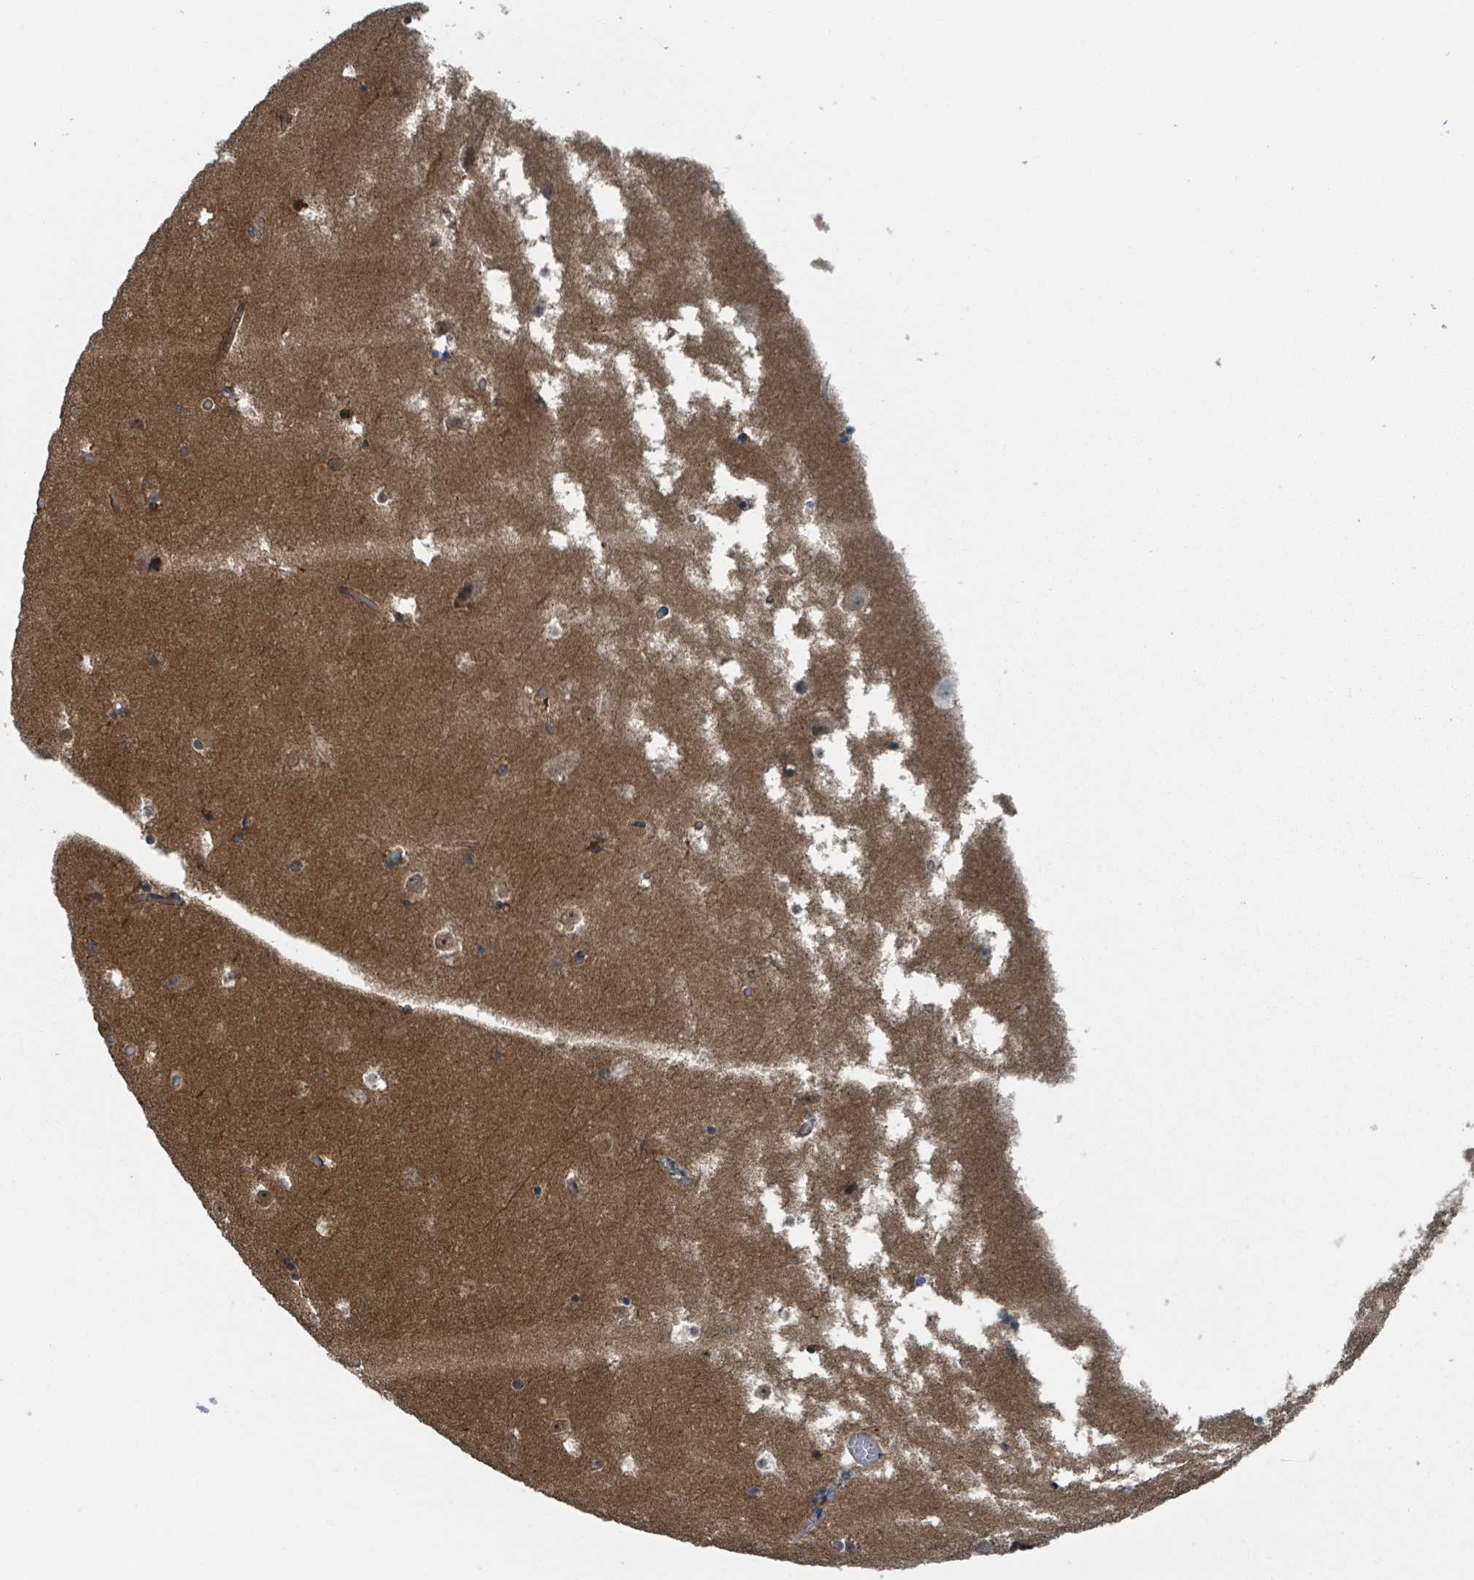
{"staining": {"intensity": "negative", "quantity": "none", "location": "none"}, "tissue": "hippocampus", "cell_type": "Glial cells", "image_type": "normal", "snomed": [{"axis": "morphology", "description": "Normal tissue, NOS"}, {"axis": "topography", "description": "Hippocampus"}], "caption": "Immunohistochemistry photomicrograph of normal human hippocampus stained for a protein (brown), which displays no expression in glial cells.", "gene": "GOLGA7B", "patient": {"sex": "female", "age": 52}}